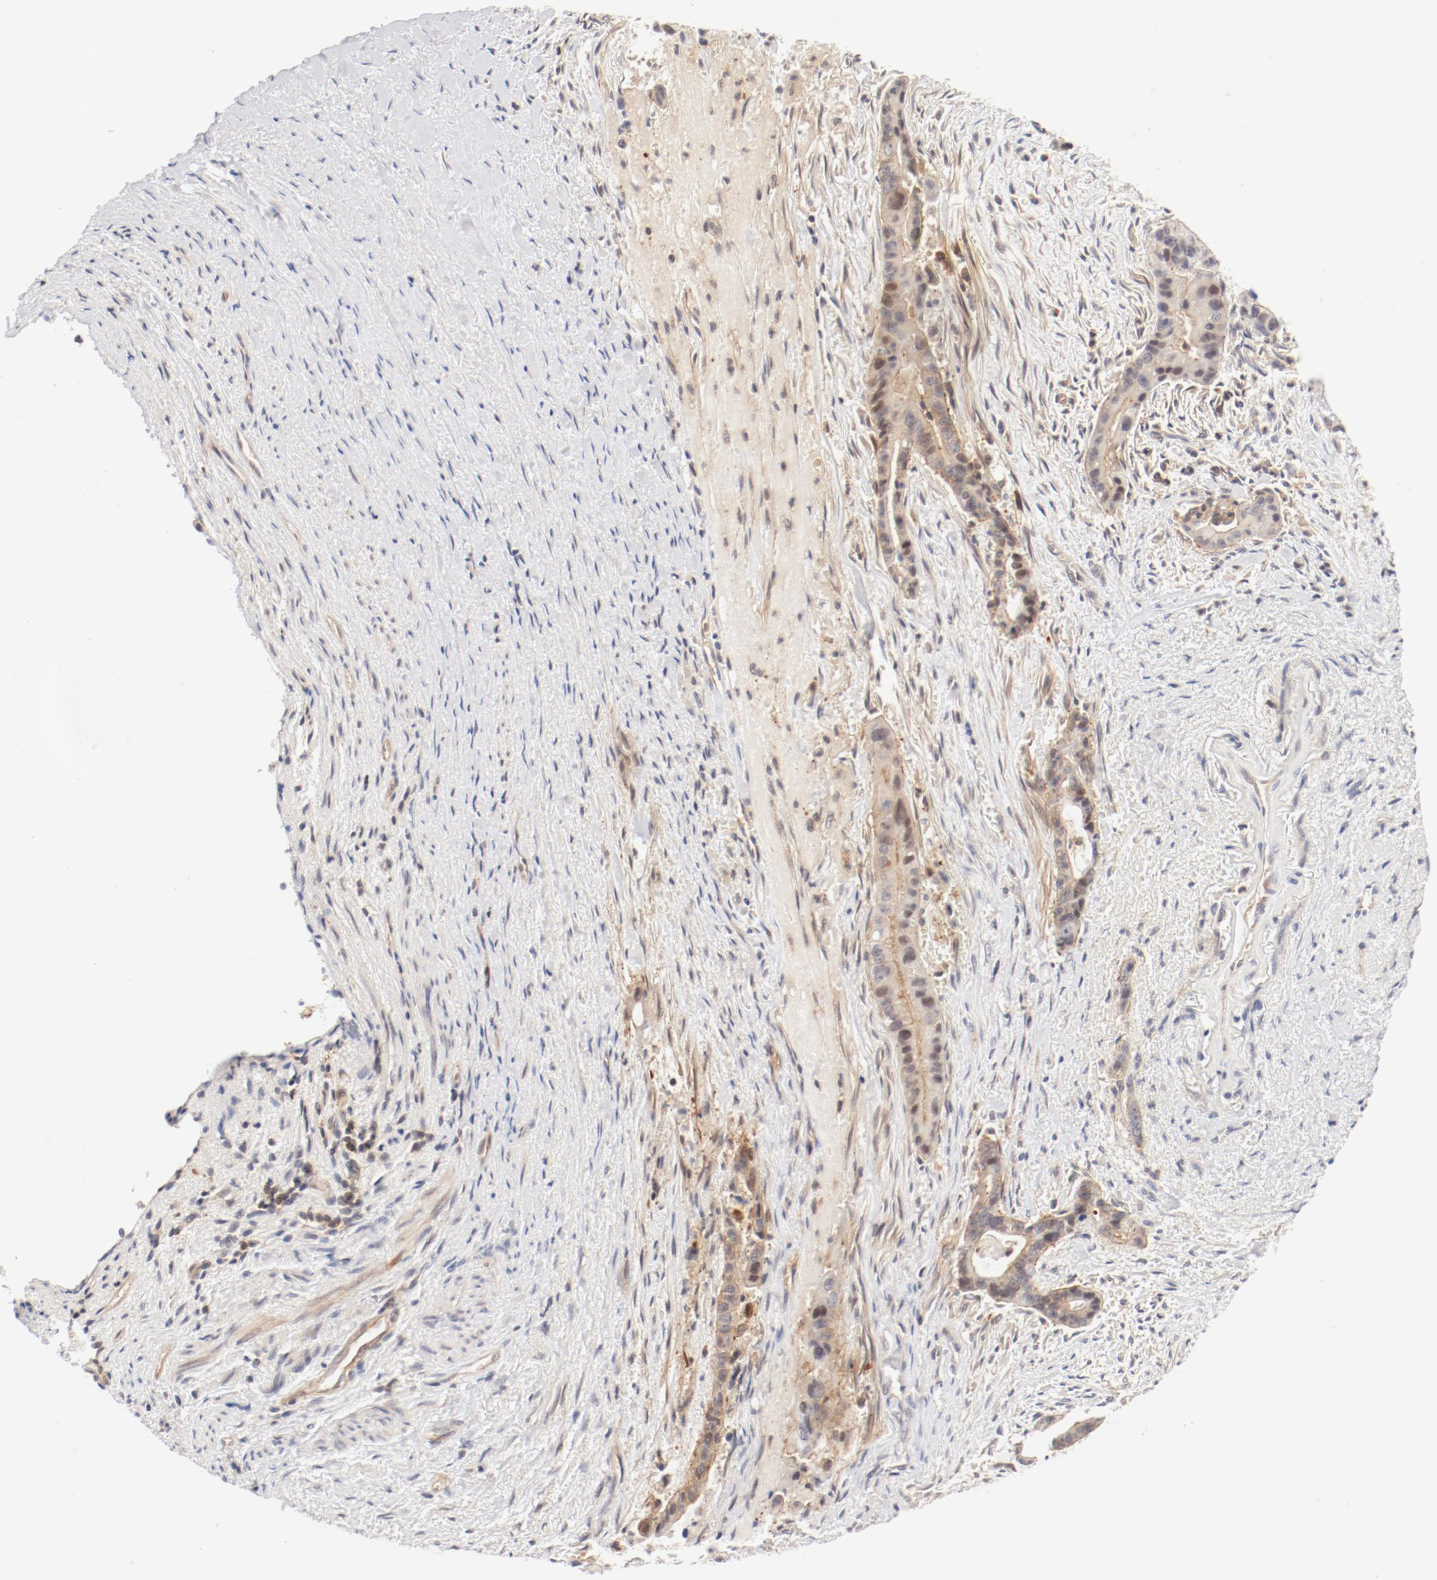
{"staining": {"intensity": "moderate", "quantity": ">75%", "location": "cytoplasmic/membranous"}, "tissue": "liver cancer", "cell_type": "Tumor cells", "image_type": "cancer", "snomed": [{"axis": "morphology", "description": "Cholangiocarcinoma"}, {"axis": "topography", "description": "Liver"}], "caption": "Protein staining reveals moderate cytoplasmic/membranous staining in about >75% of tumor cells in liver cancer.", "gene": "ZNF267", "patient": {"sex": "female", "age": 55}}